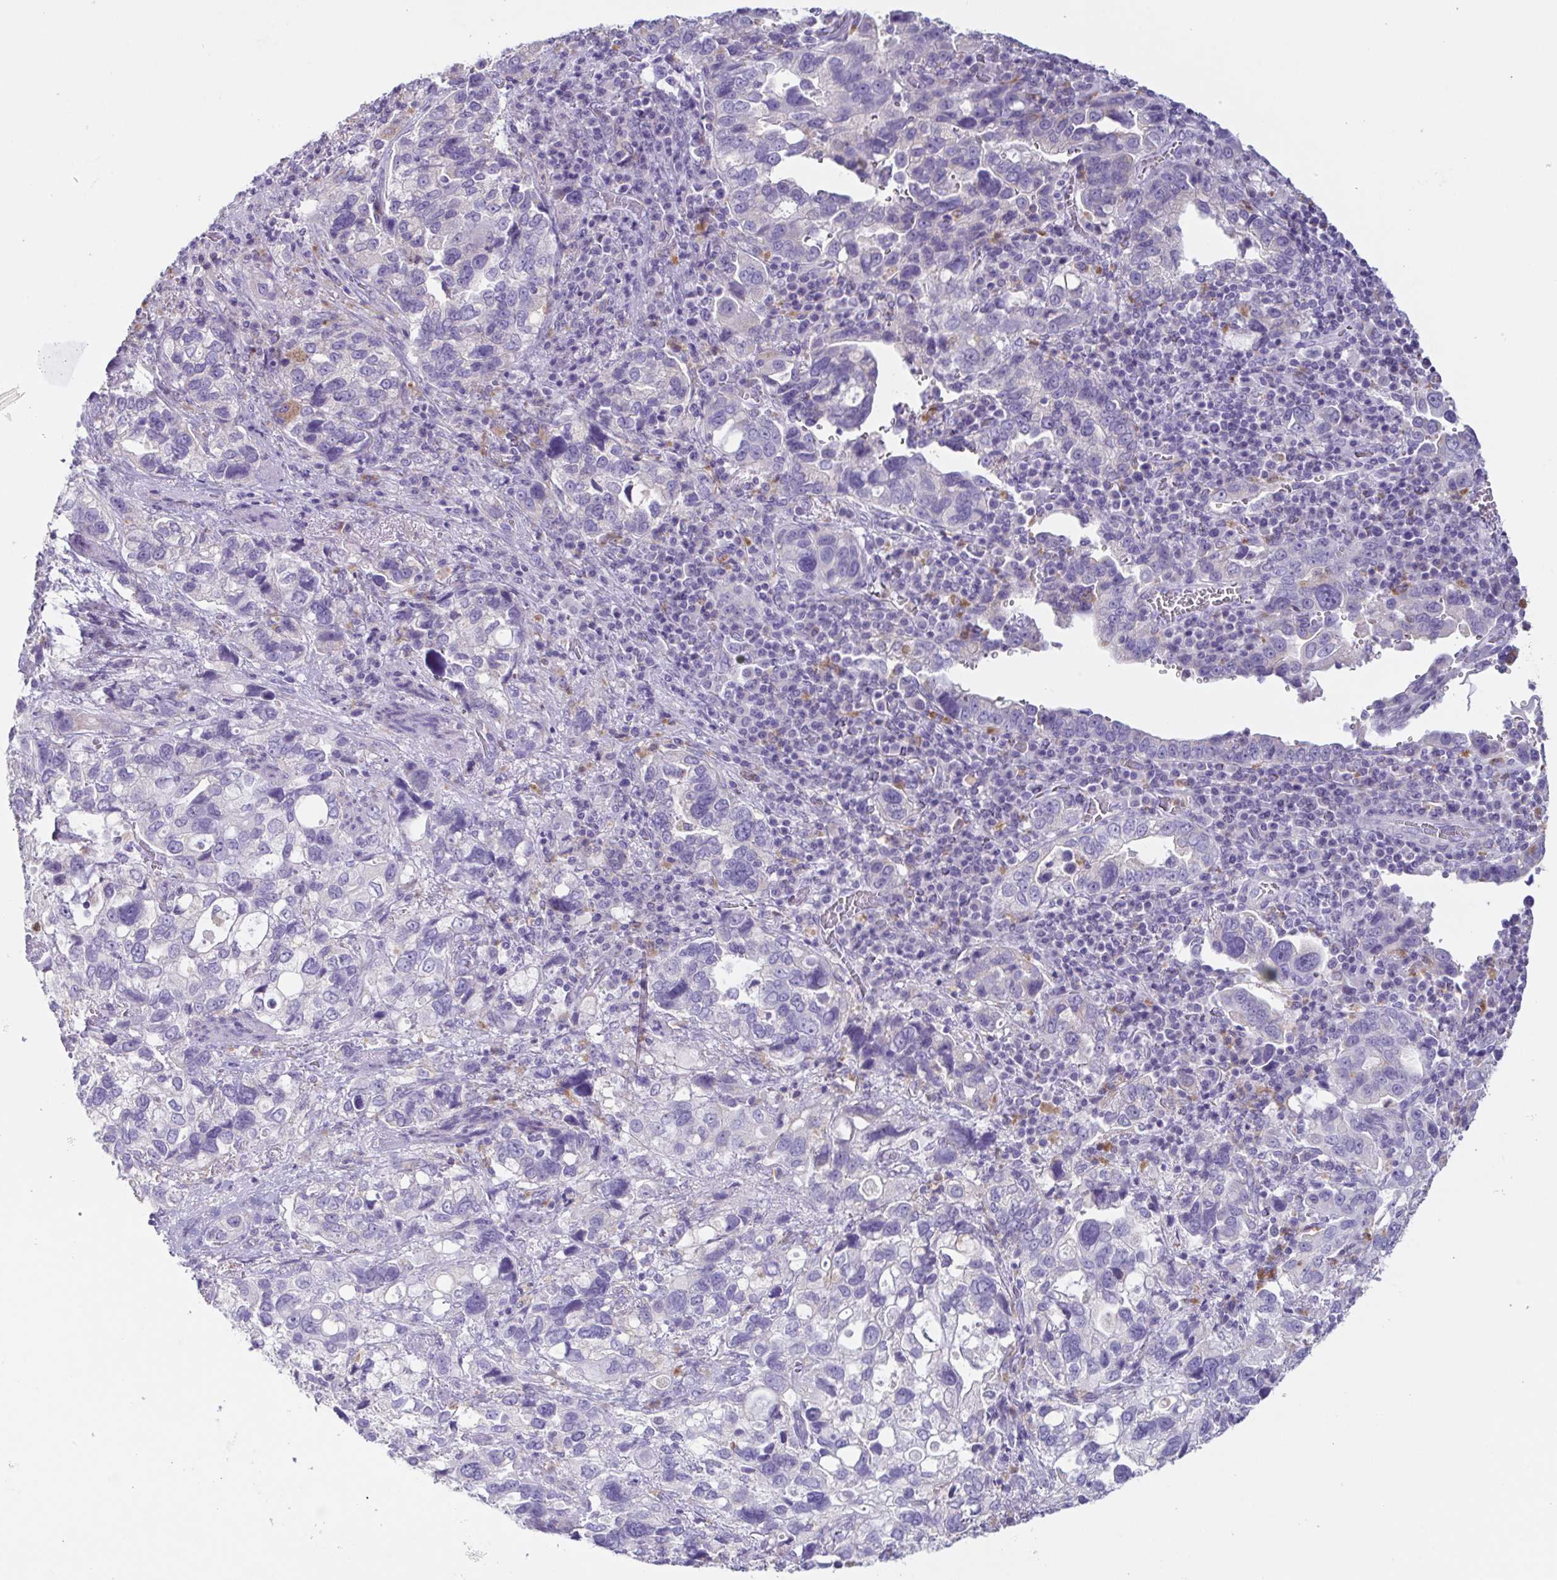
{"staining": {"intensity": "negative", "quantity": "none", "location": "none"}, "tissue": "stomach cancer", "cell_type": "Tumor cells", "image_type": "cancer", "snomed": [{"axis": "morphology", "description": "Adenocarcinoma, NOS"}, {"axis": "topography", "description": "Stomach, upper"}], "caption": "High magnification brightfield microscopy of stomach cancer stained with DAB (3,3'-diaminobenzidine) (brown) and counterstained with hematoxylin (blue): tumor cells show no significant expression. (Brightfield microscopy of DAB (3,3'-diaminobenzidine) immunohistochemistry at high magnification).", "gene": "ATP6V1G2", "patient": {"sex": "female", "age": 81}}